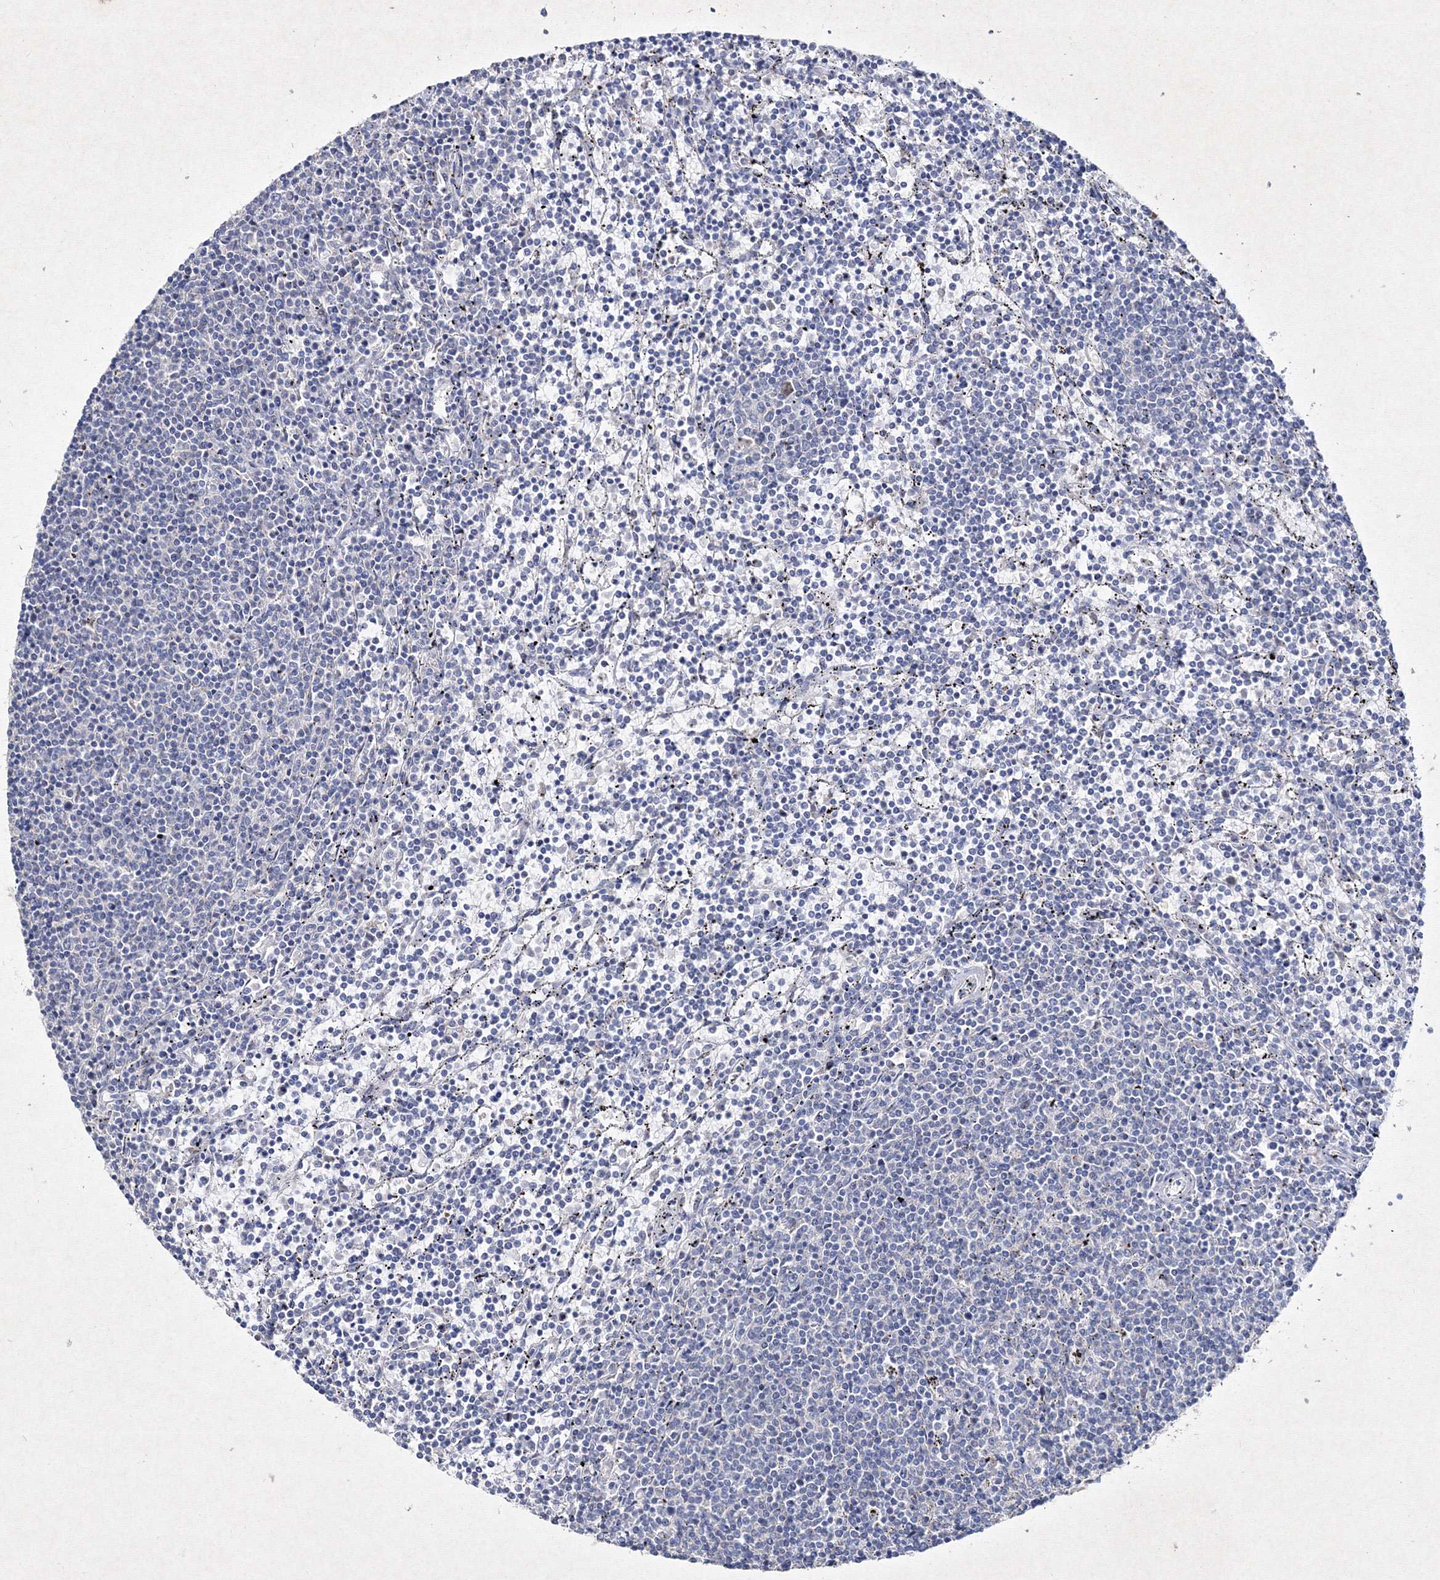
{"staining": {"intensity": "negative", "quantity": "none", "location": "none"}, "tissue": "lymphoma", "cell_type": "Tumor cells", "image_type": "cancer", "snomed": [{"axis": "morphology", "description": "Malignant lymphoma, non-Hodgkin's type, Low grade"}, {"axis": "topography", "description": "Spleen"}], "caption": "Tumor cells are negative for brown protein staining in lymphoma. (Immunohistochemistry, brightfield microscopy, high magnification).", "gene": "SMIM29", "patient": {"sex": "female", "age": 50}}